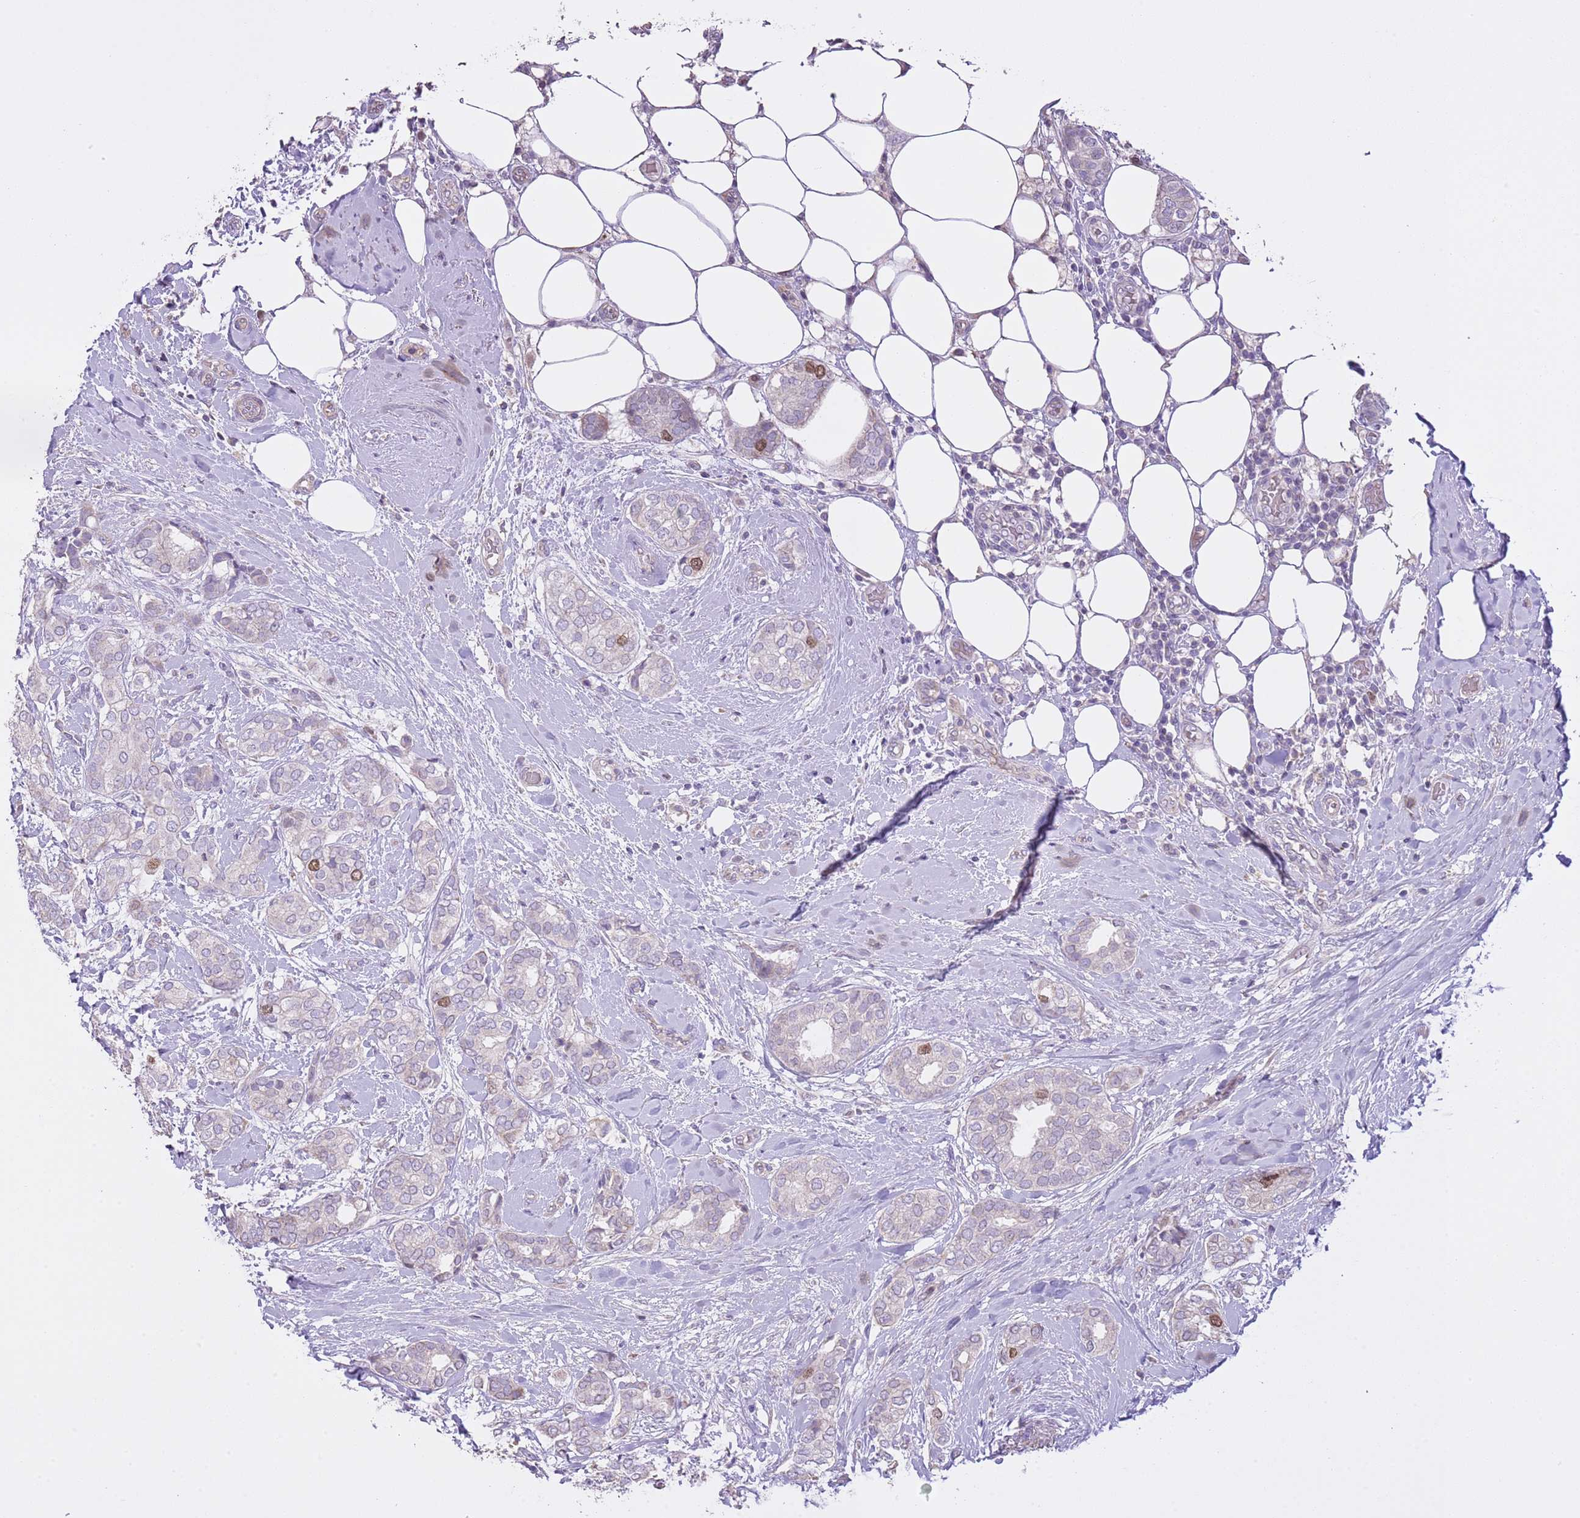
{"staining": {"intensity": "moderate", "quantity": "<25%", "location": "nuclear"}, "tissue": "breast cancer", "cell_type": "Tumor cells", "image_type": "cancer", "snomed": [{"axis": "morphology", "description": "Duct carcinoma"}, {"axis": "topography", "description": "Breast"}], "caption": "Moderate nuclear expression for a protein is identified in about <25% of tumor cells of breast cancer (infiltrating ductal carcinoma) using IHC.", "gene": "GMNN", "patient": {"sex": "female", "age": 73}}